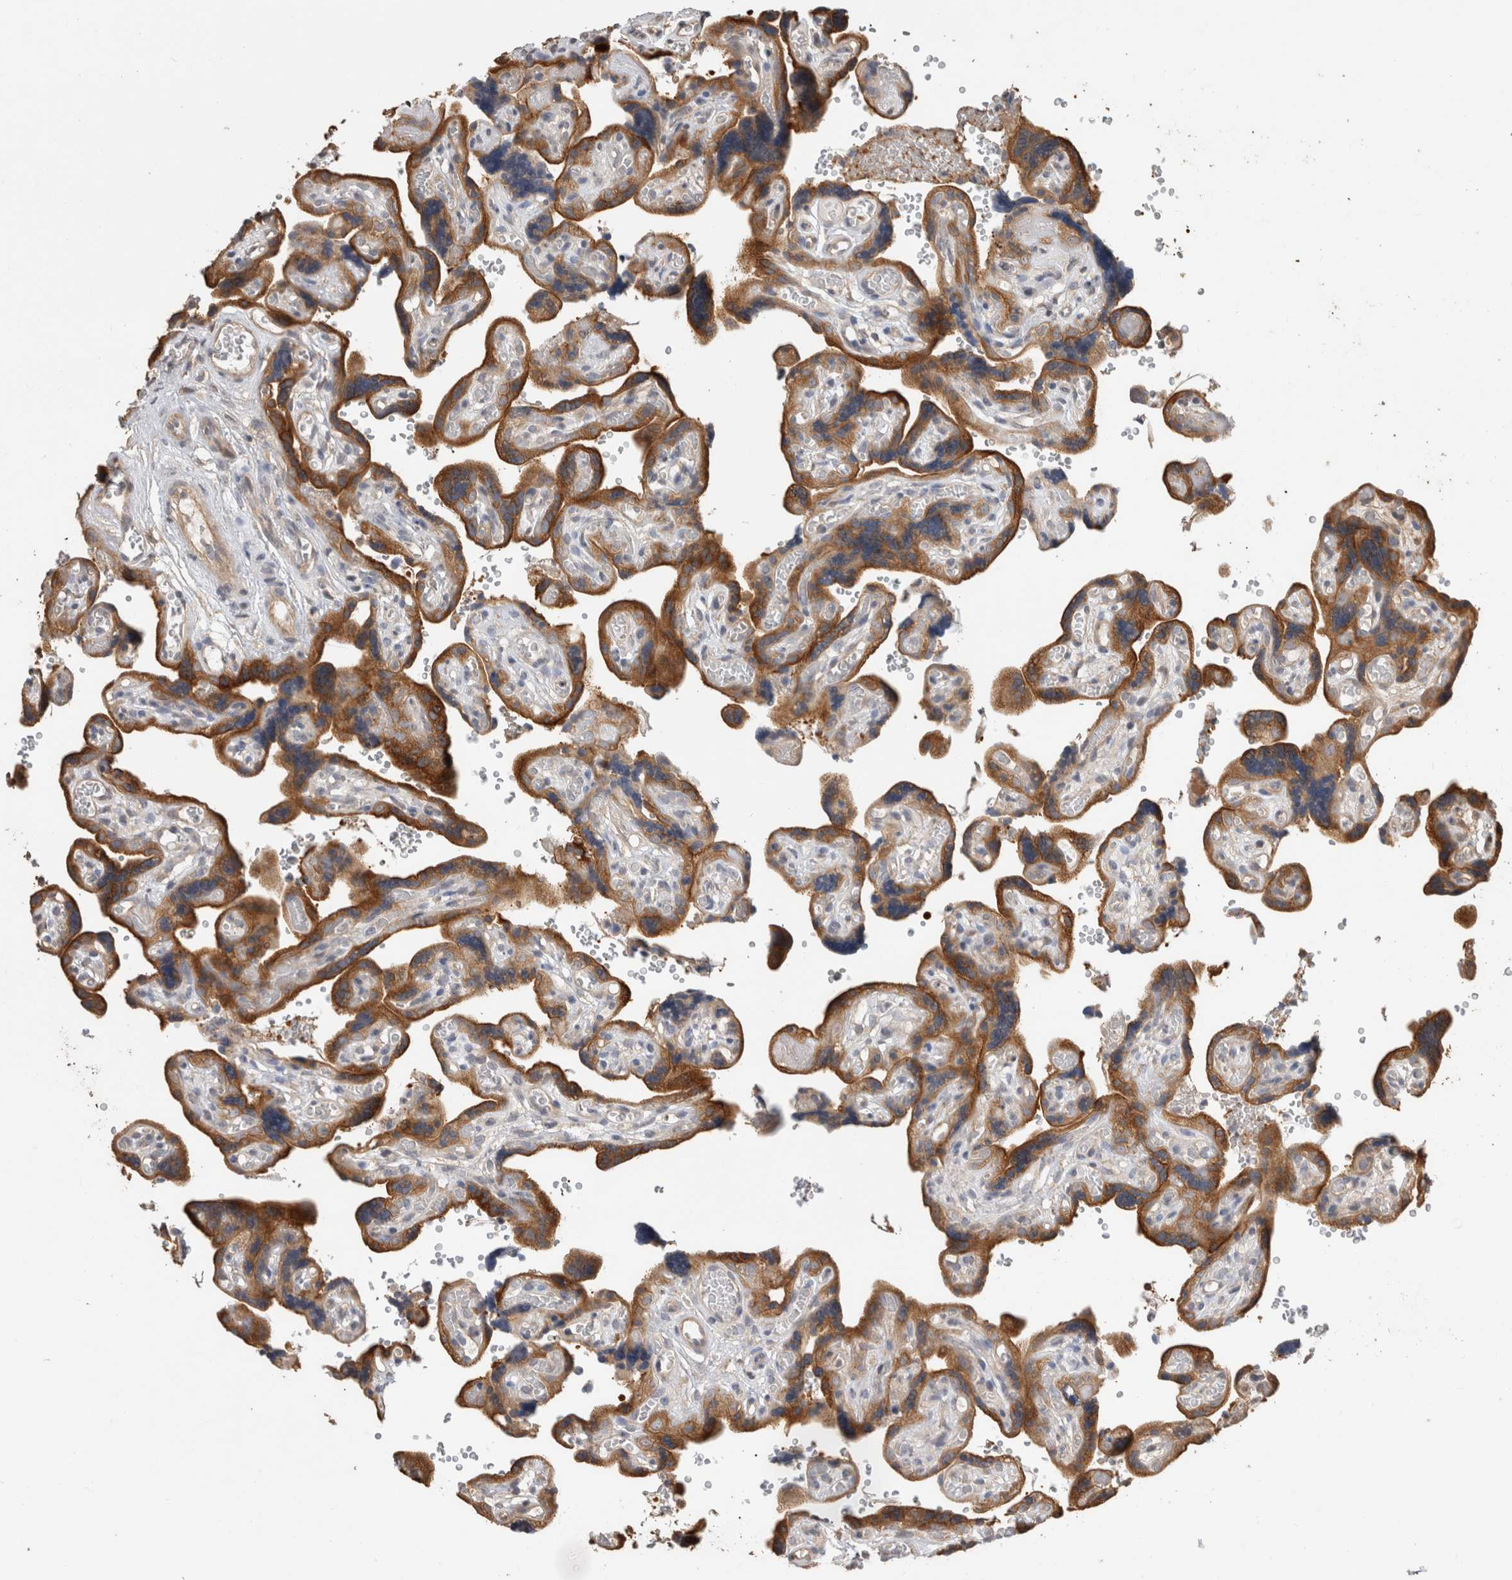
{"staining": {"intensity": "weak", "quantity": ">75%", "location": "cytoplasmic/membranous"}, "tissue": "placenta", "cell_type": "Decidual cells", "image_type": "normal", "snomed": [{"axis": "morphology", "description": "Normal tissue, NOS"}, {"axis": "topography", "description": "Placenta"}], "caption": "Protein staining exhibits weak cytoplasmic/membranous positivity in approximately >75% of decidual cells in benign placenta.", "gene": "CLIP1", "patient": {"sex": "female", "age": 30}}